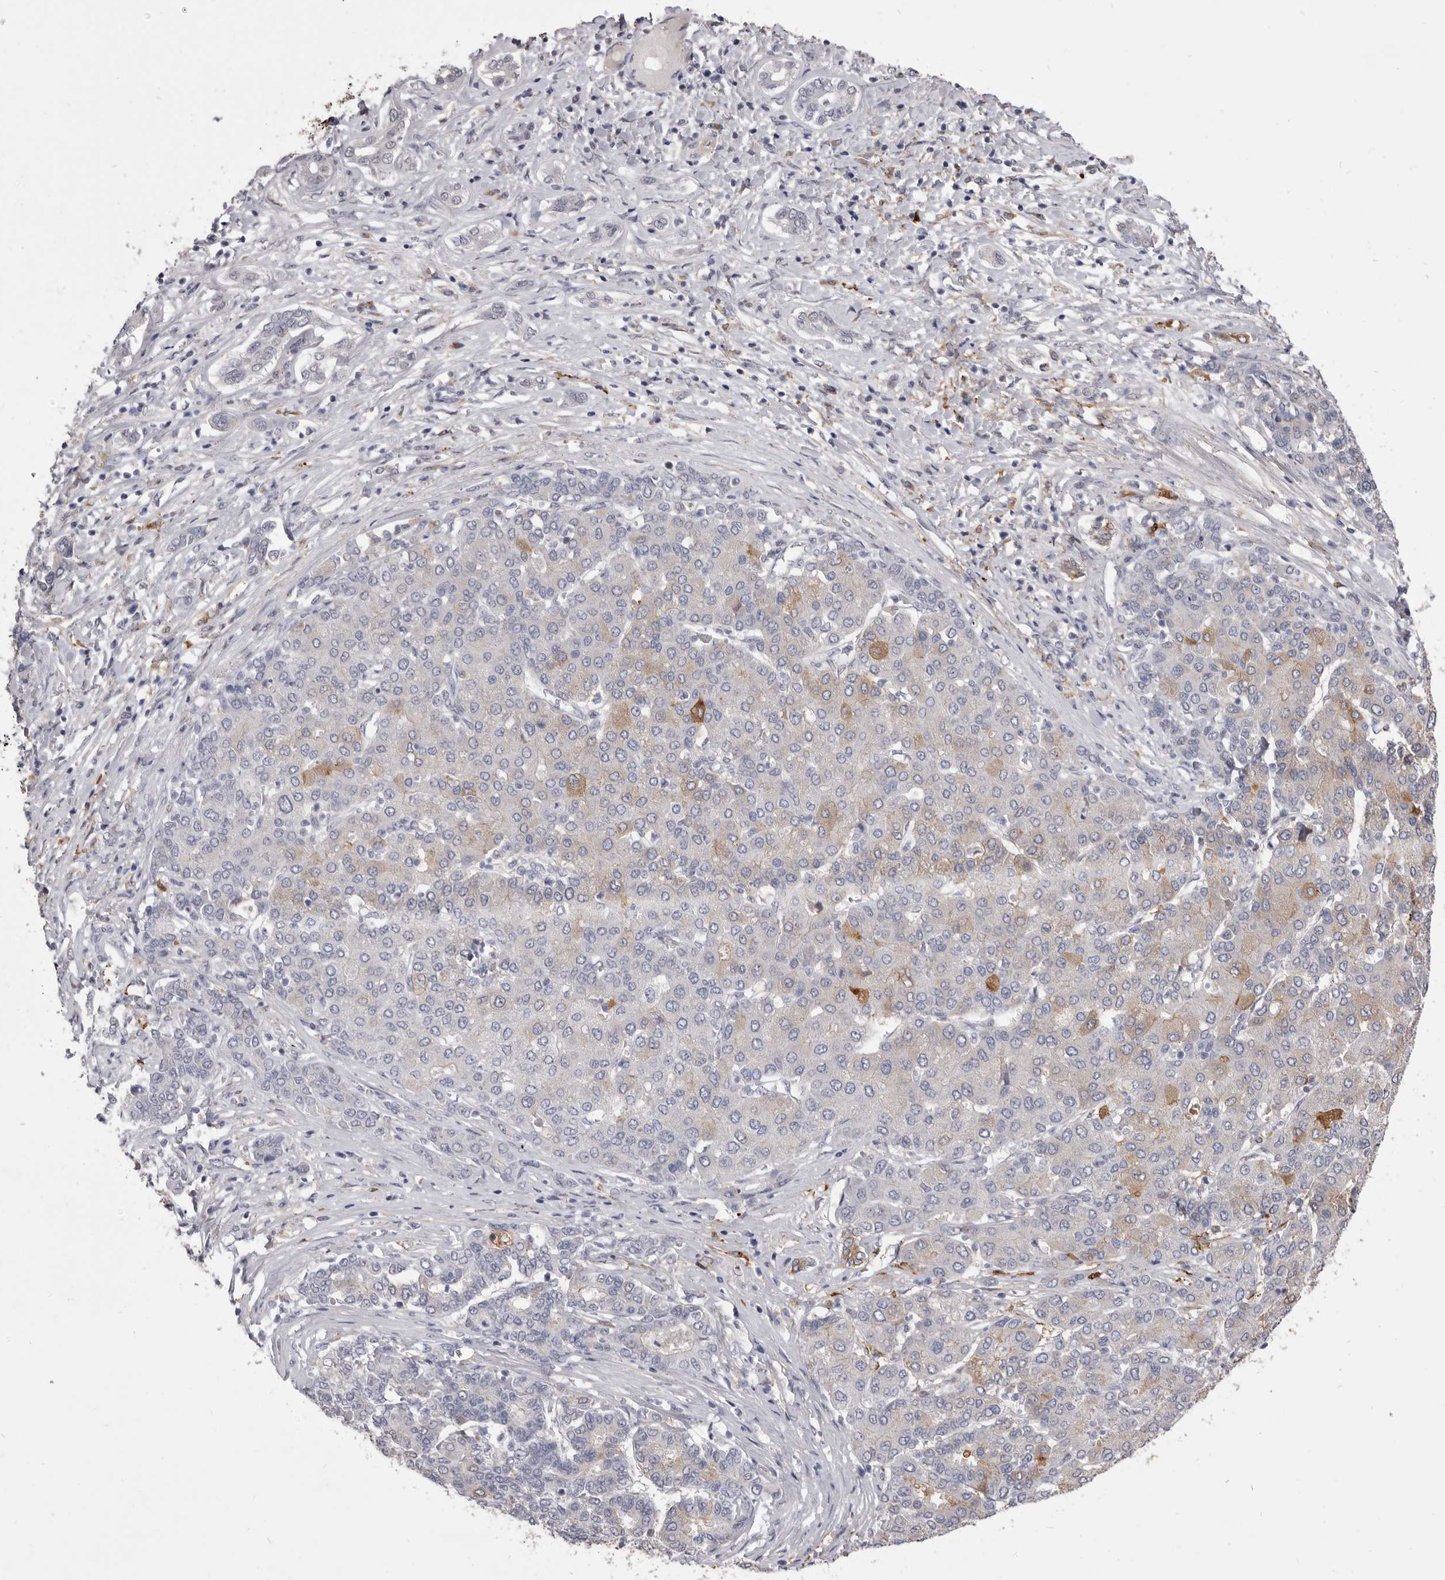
{"staining": {"intensity": "moderate", "quantity": "<25%", "location": "cytoplasmic/membranous"}, "tissue": "liver cancer", "cell_type": "Tumor cells", "image_type": "cancer", "snomed": [{"axis": "morphology", "description": "Carcinoma, Hepatocellular, NOS"}, {"axis": "topography", "description": "Liver"}], "caption": "IHC micrograph of neoplastic tissue: hepatocellular carcinoma (liver) stained using IHC displays low levels of moderate protein expression localized specifically in the cytoplasmic/membranous of tumor cells, appearing as a cytoplasmic/membranous brown color.", "gene": "VPS45", "patient": {"sex": "male", "age": 65}}